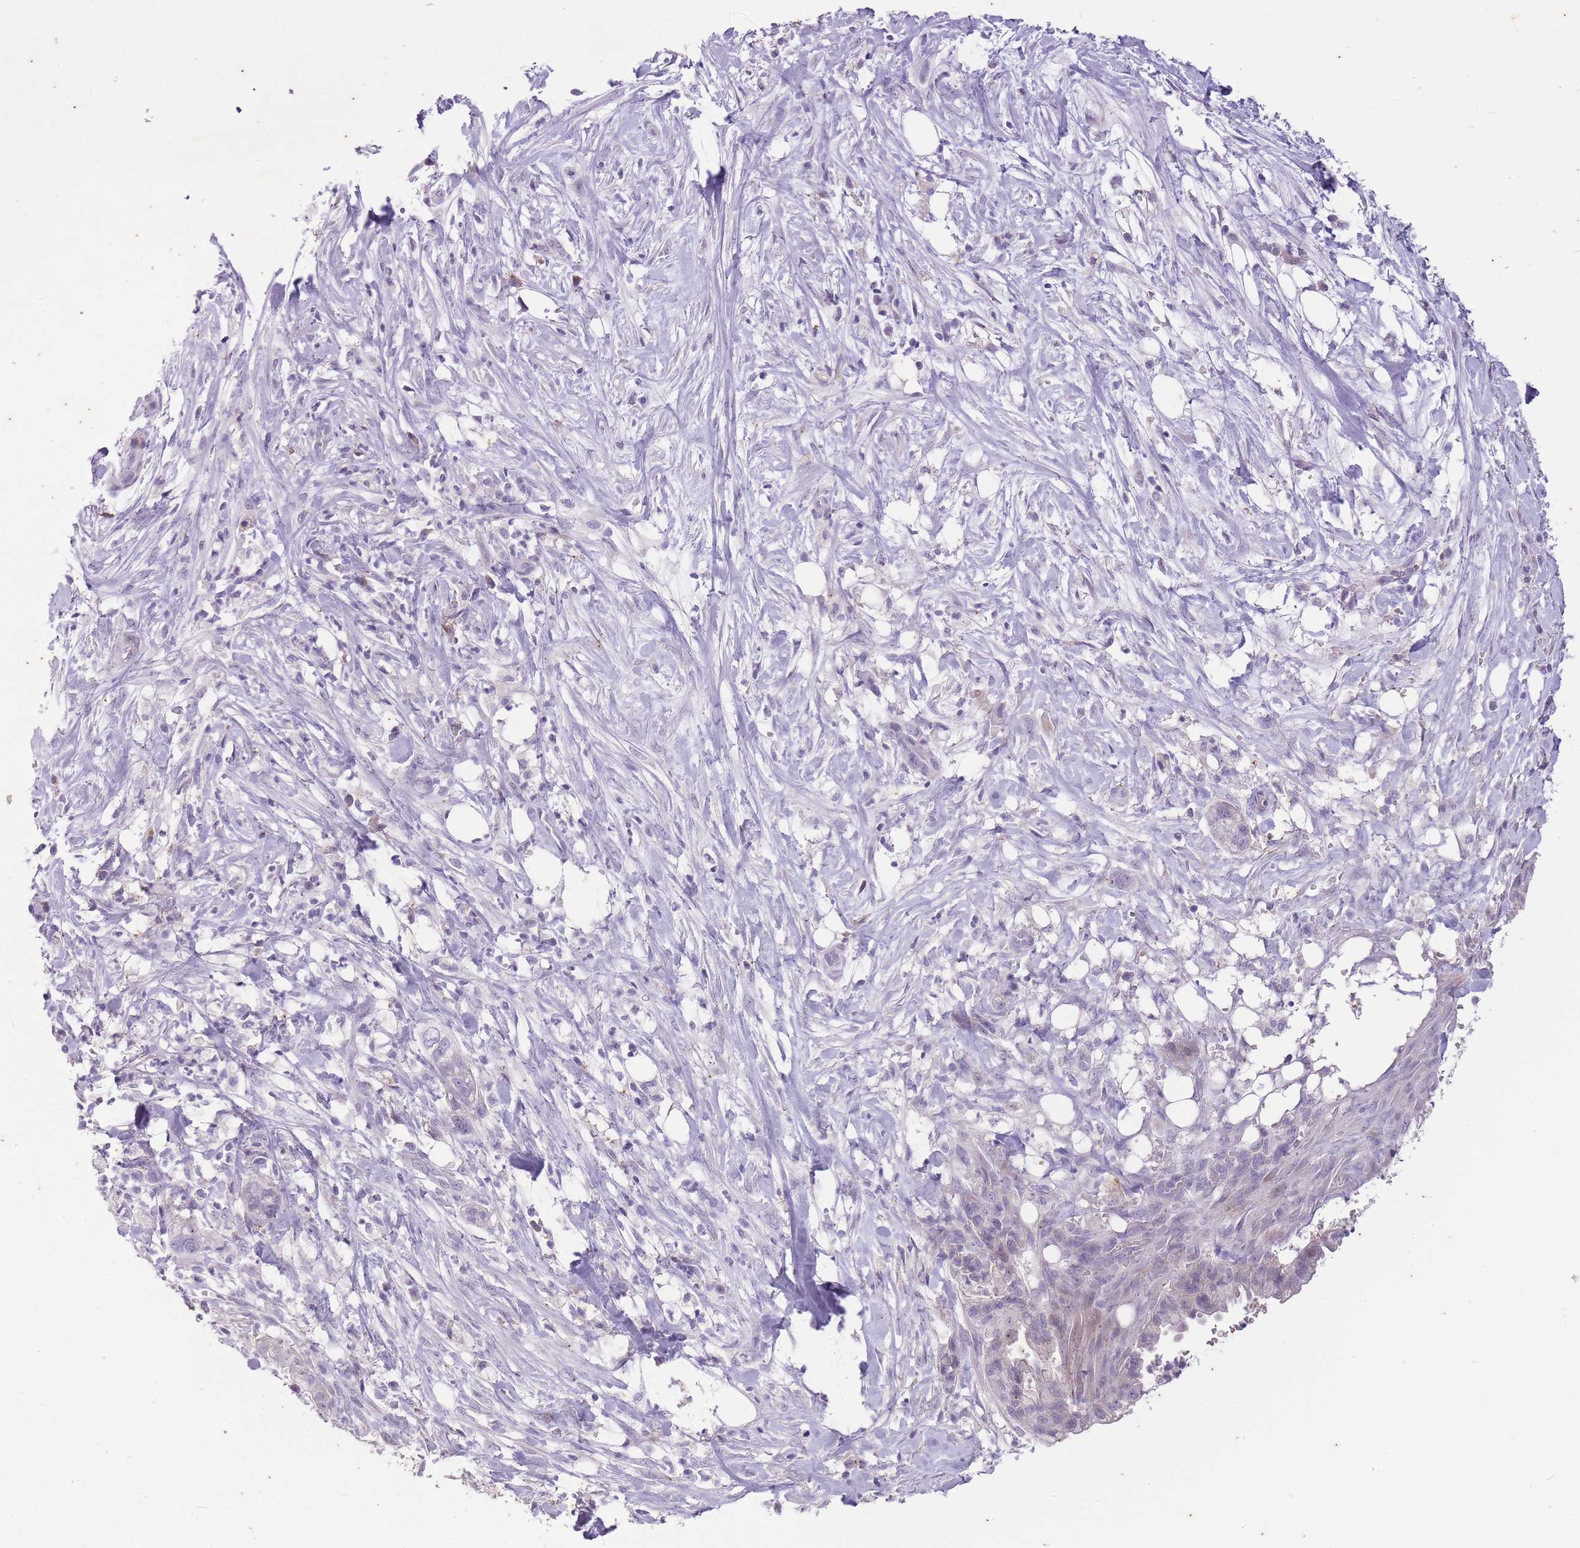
{"staining": {"intensity": "negative", "quantity": "none", "location": "none"}, "tissue": "pancreatic cancer", "cell_type": "Tumor cells", "image_type": "cancer", "snomed": [{"axis": "morphology", "description": "Adenocarcinoma, NOS"}, {"axis": "topography", "description": "Pancreas"}], "caption": "DAB (3,3'-diaminobenzidine) immunohistochemical staining of pancreatic cancer displays no significant staining in tumor cells. (IHC, brightfield microscopy, high magnification).", "gene": "CNTNAP3", "patient": {"sex": "male", "age": 44}}